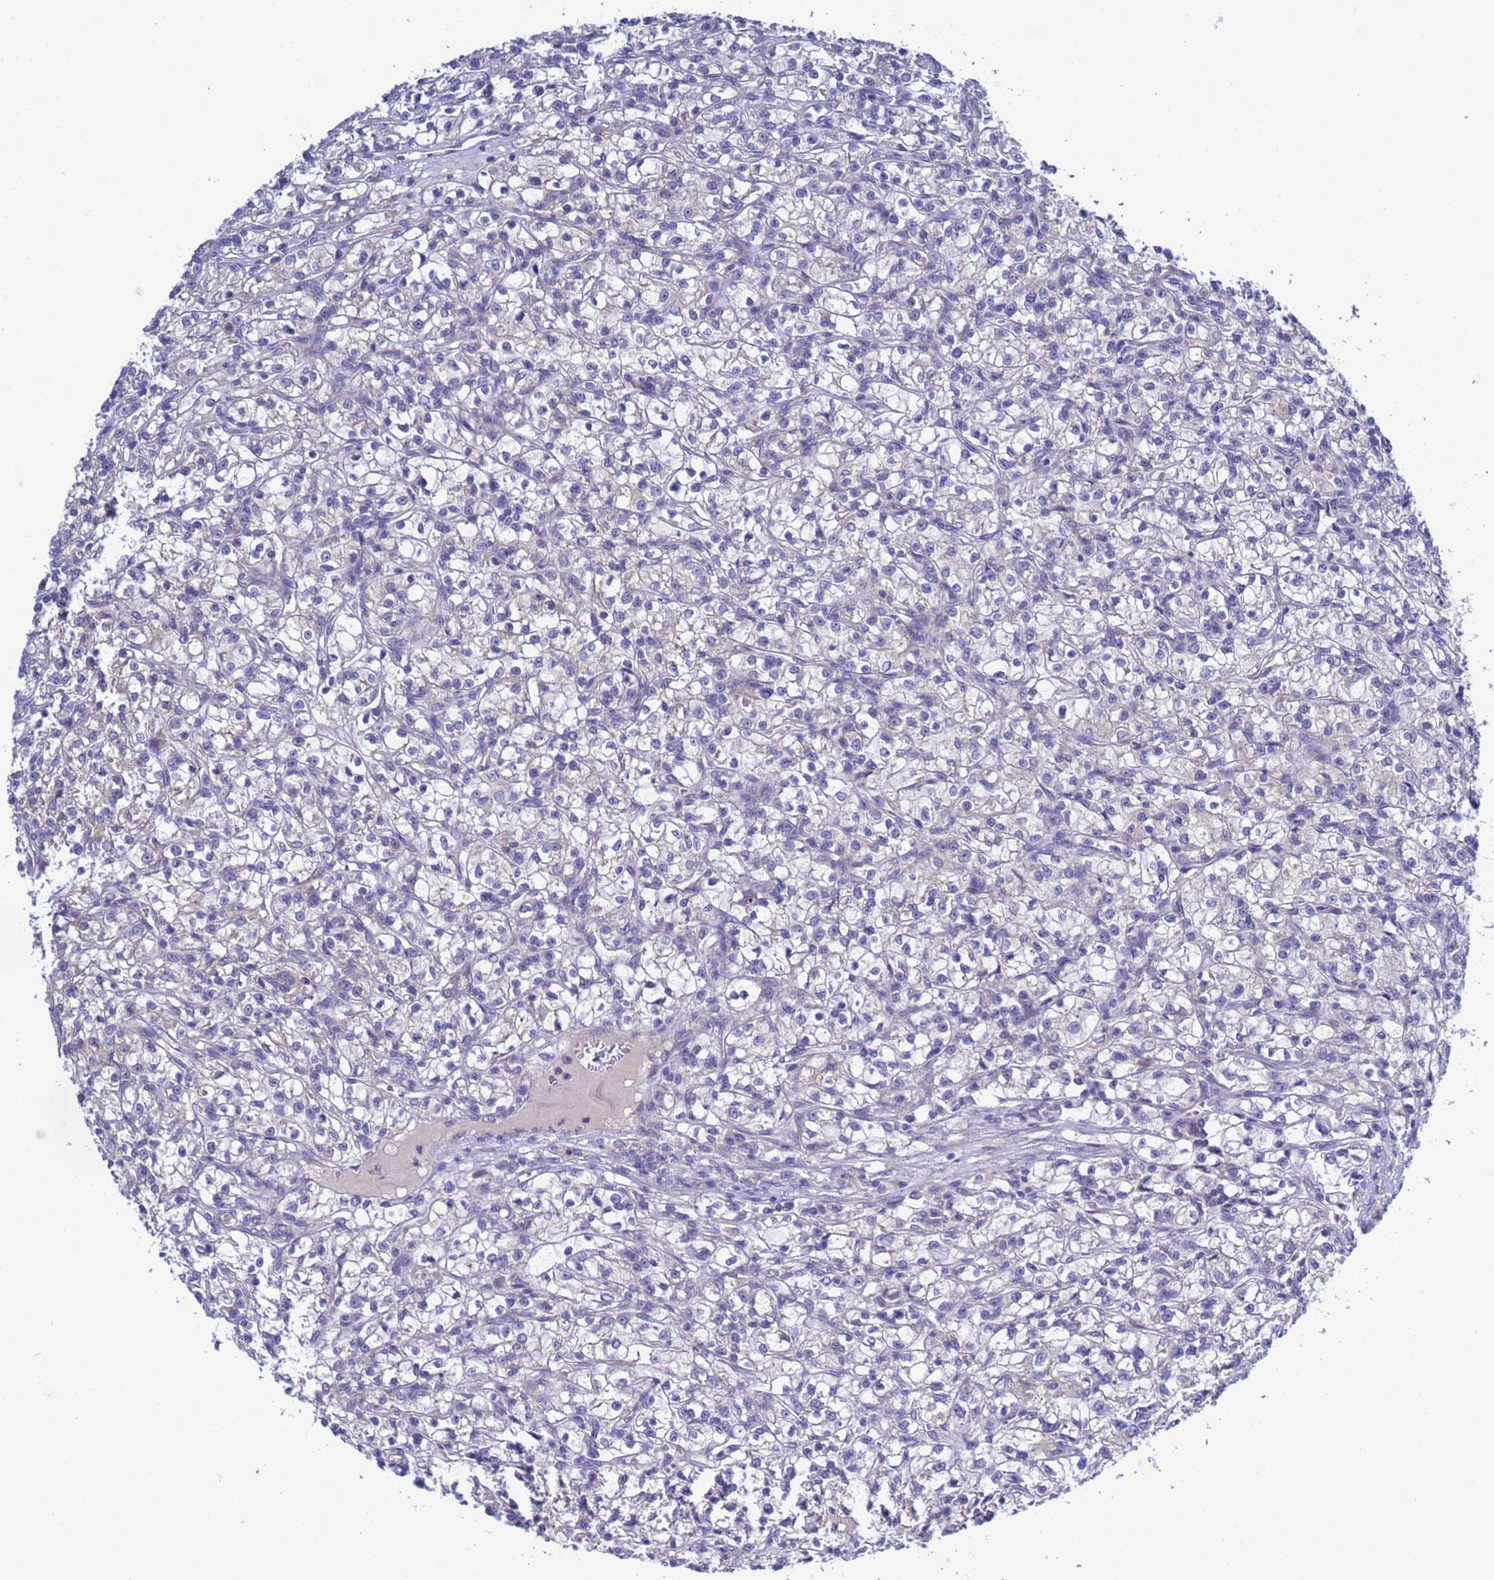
{"staining": {"intensity": "negative", "quantity": "none", "location": "none"}, "tissue": "renal cancer", "cell_type": "Tumor cells", "image_type": "cancer", "snomed": [{"axis": "morphology", "description": "Adenocarcinoma, NOS"}, {"axis": "topography", "description": "Kidney"}], "caption": "Immunohistochemical staining of renal adenocarcinoma reveals no significant expression in tumor cells.", "gene": "RC3H2", "patient": {"sex": "female", "age": 59}}